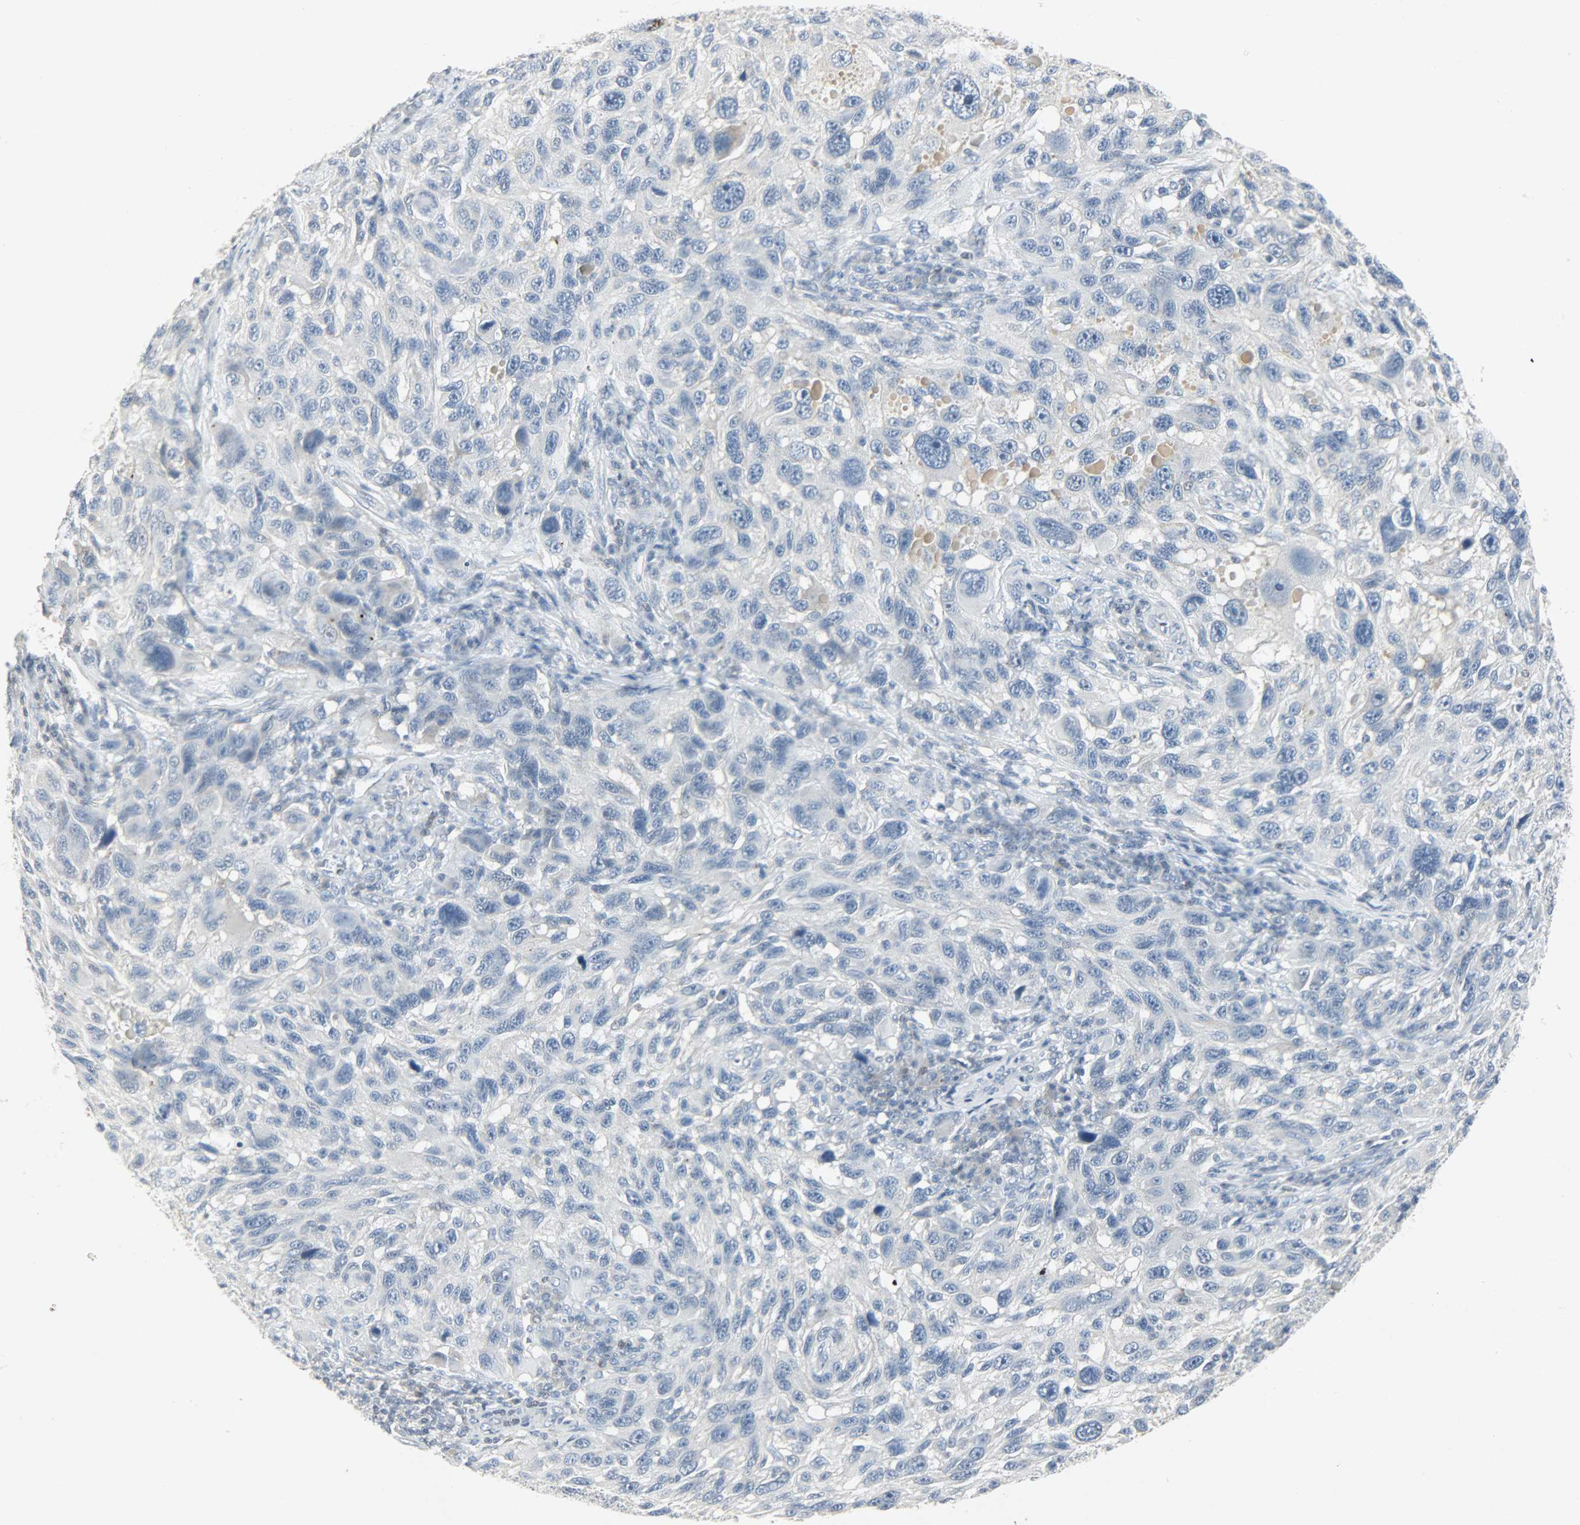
{"staining": {"intensity": "negative", "quantity": "none", "location": "none"}, "tissue": "melanoma", "cell_type": "Tumor cells", "image_type": "cancer", "snomed": [{"axis": "morphology", "description": "Malignant melanoma, NOS"}, {"axis": "topography", "description": "Skin"}], "caption": "Malignant melanoma was stained to show a protein in brown. There is no significant expression in tumor cells. (DAB immunohistochemistry (IHC) visualized using brightfield microscopy, high magnification).", "gene": "CAMK4", "patient": {"sex": "male", "age": 53}}